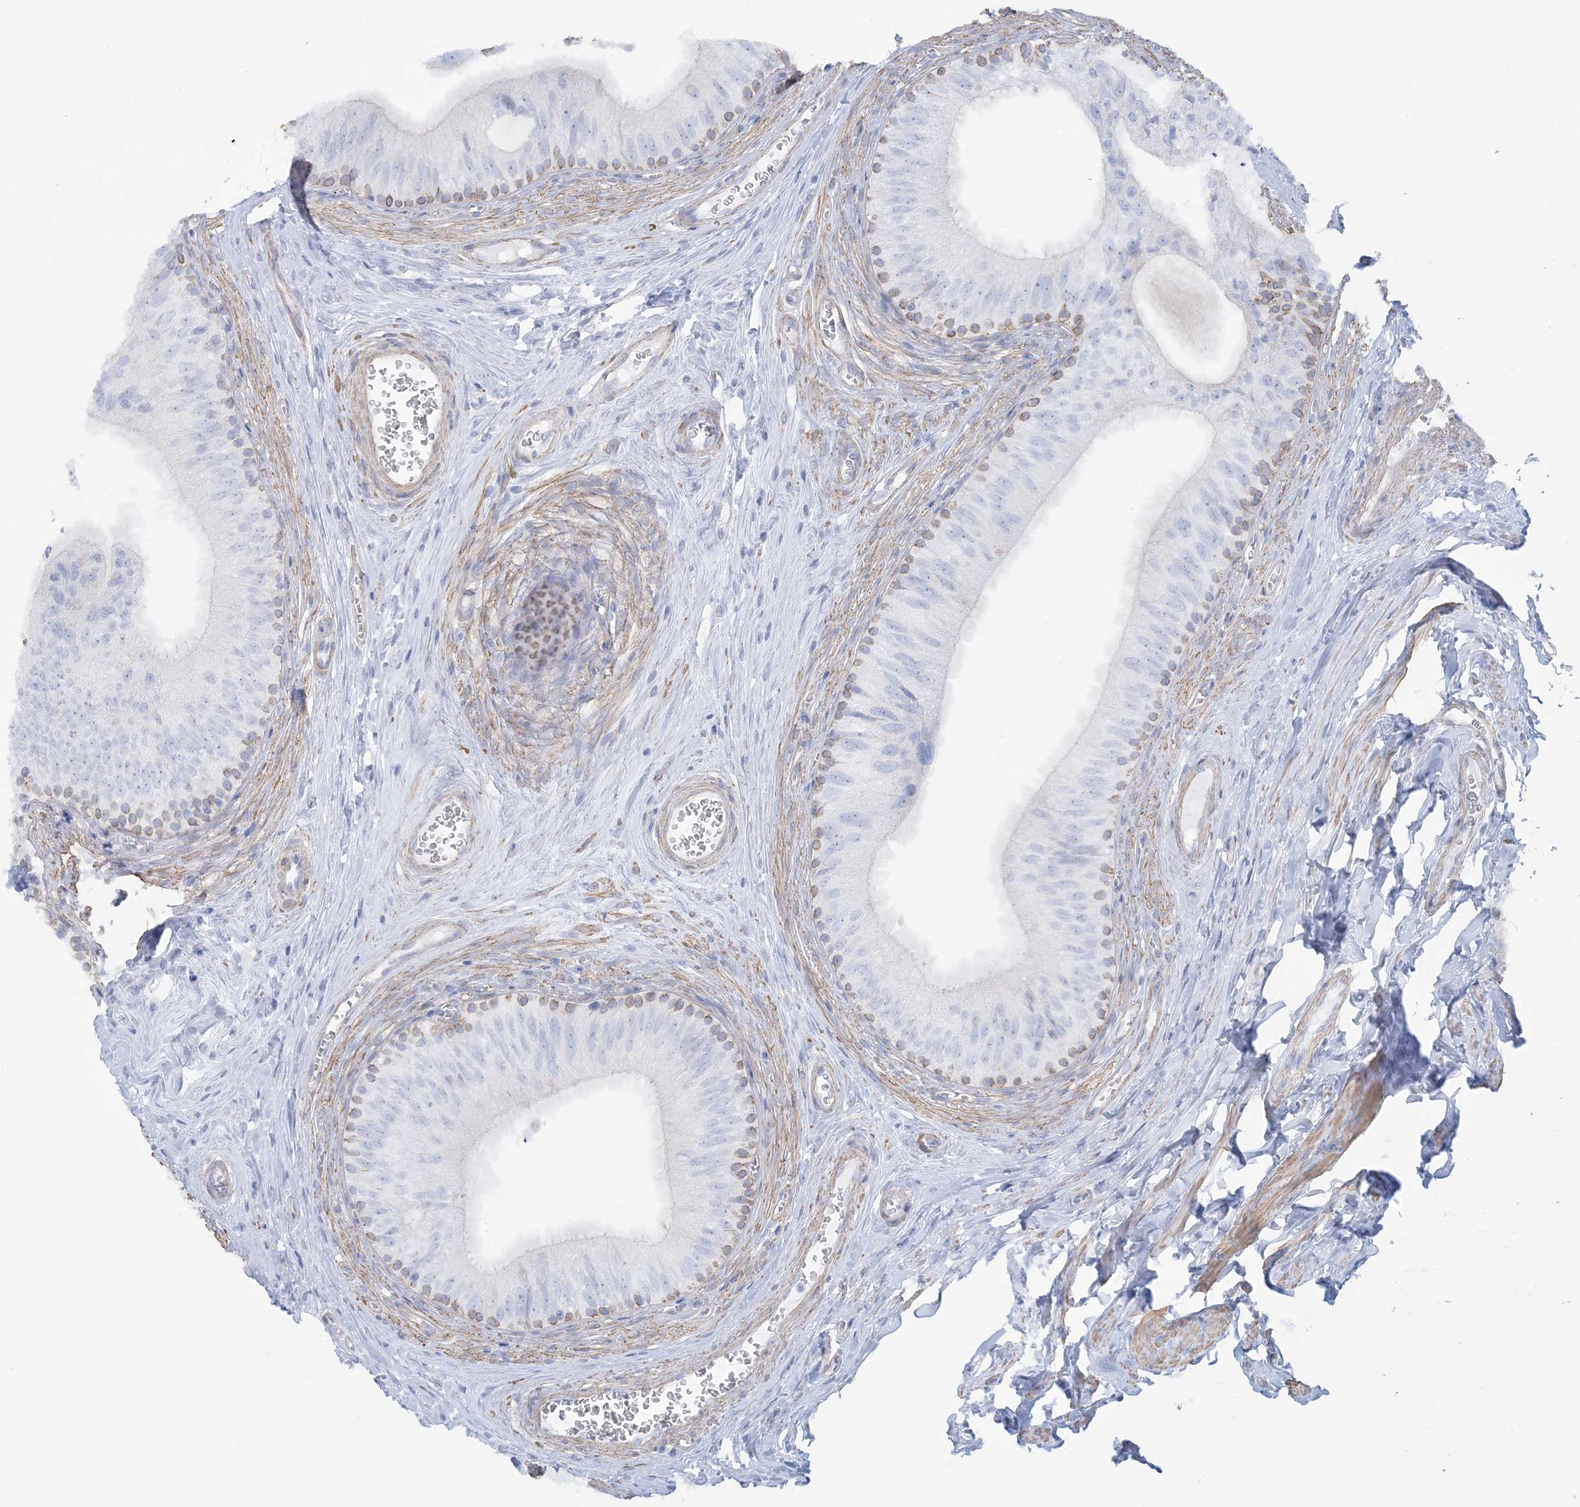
{"staining": {"intensity": "moderate", "quantity": "<25%", "location": "cytoplasmic/membranous"}, "tissue": "epididymis", "cell_type": "Glandular cells", "image_type": "normal", "snomed": [{"axis": "morphology", "description": "Normal tissue, NOS"}, {"axis": "topography", "description": "Epididymis"}], "caption": "Normal epididymis exhibits moderate cytoplasmic/membranous positivity in approximately <25% of glandular cells.", "gene": "AGXT", "patient": {"sex": "male", "age": 46}}